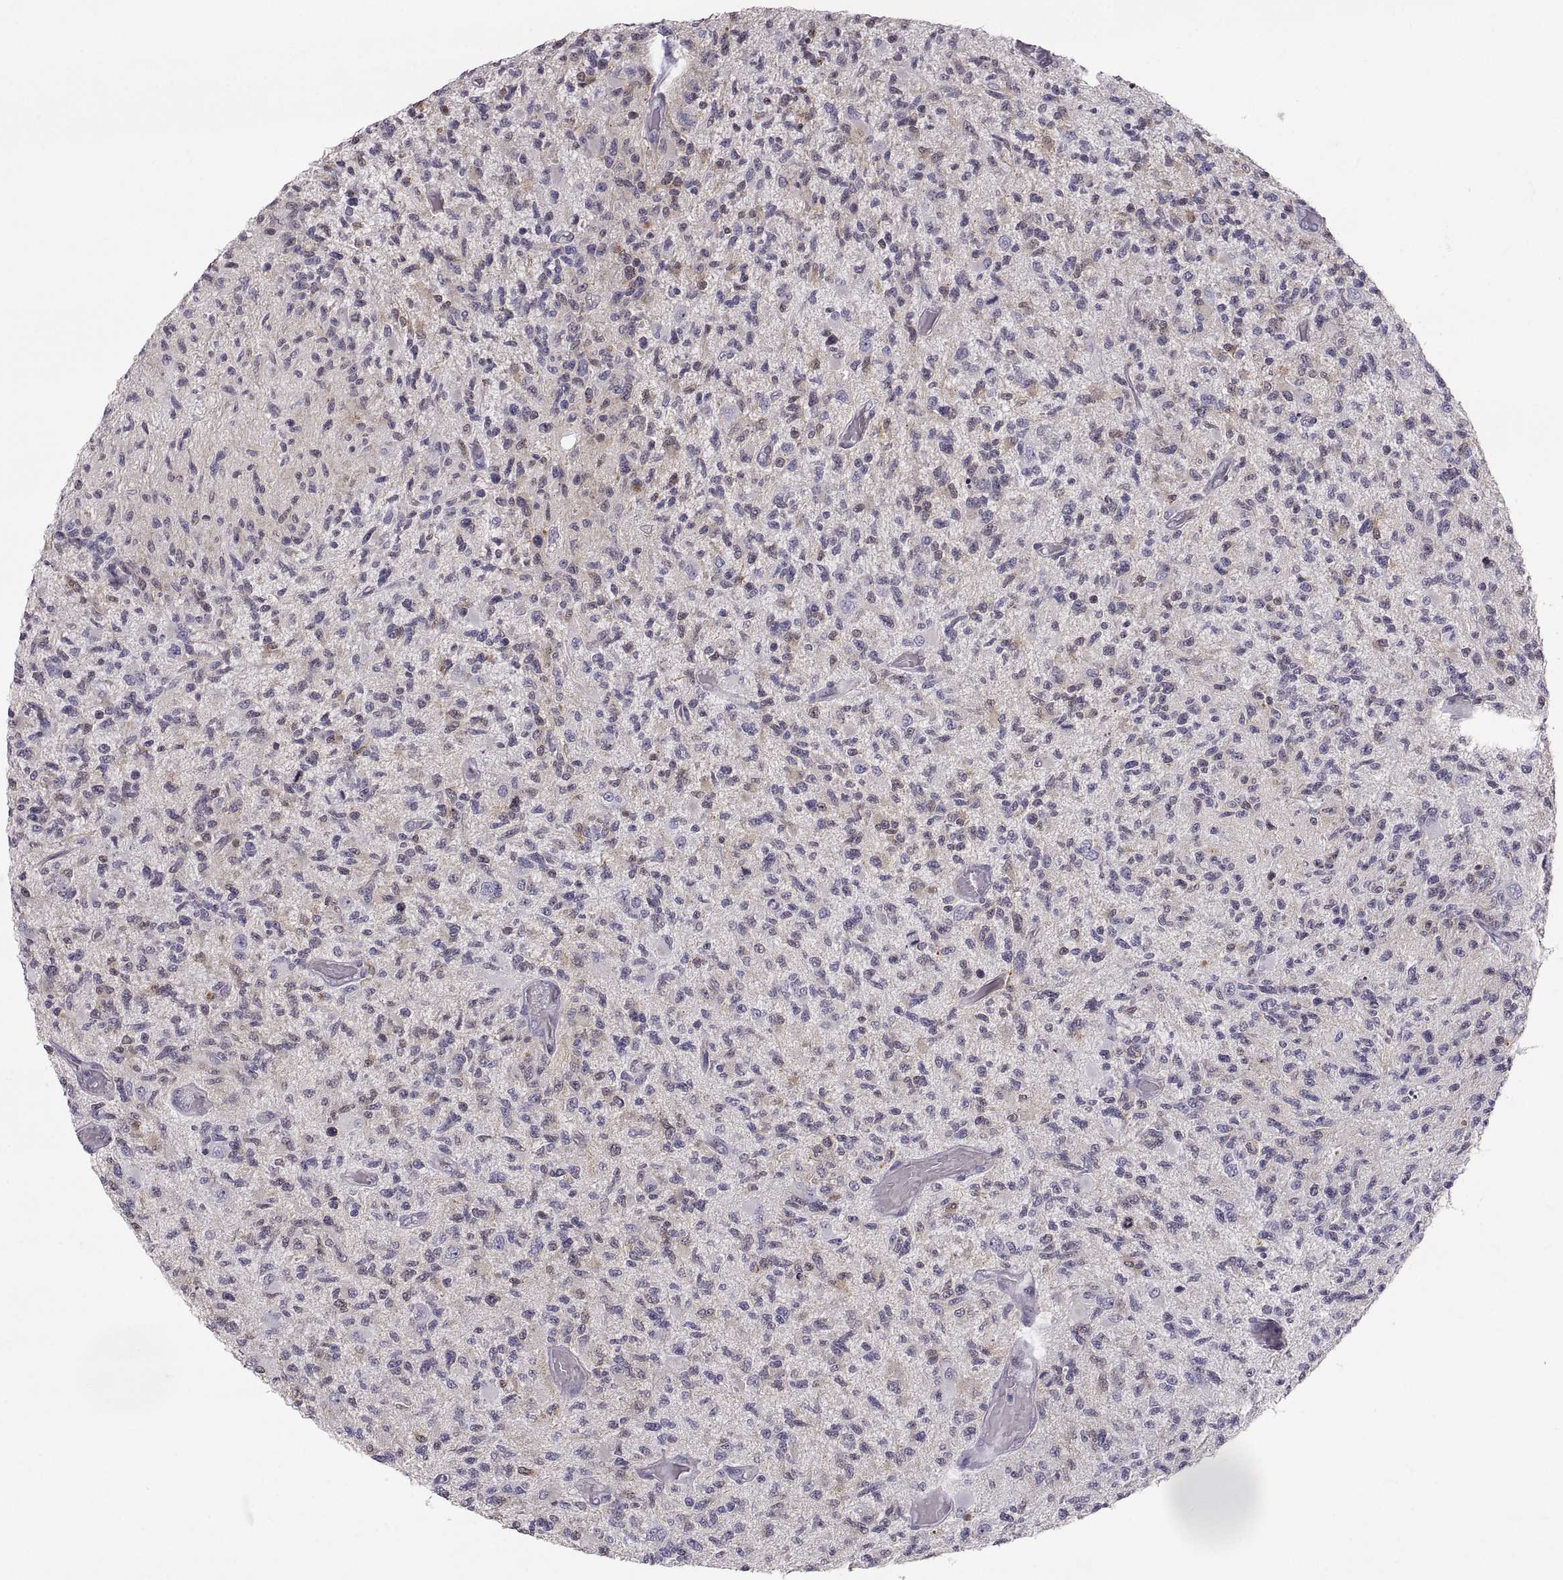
{"staining": {"intensity": "negative", "quantity": "none", "location": "none"}, "tissue": "glioma", "cell_type": "Tumor cells", "image_type": "cancer", "snomed": [{"axis": "morphology", "description": "Glioma, malignant, High grade"}, {"axis": "topography", "description": "Brain"}], "caption": "Immunohistochemical staining of glioma displays no significant staining in tumor cells.", "gene": "PGM5", "patient": {"sex": "female", "age": 63}}